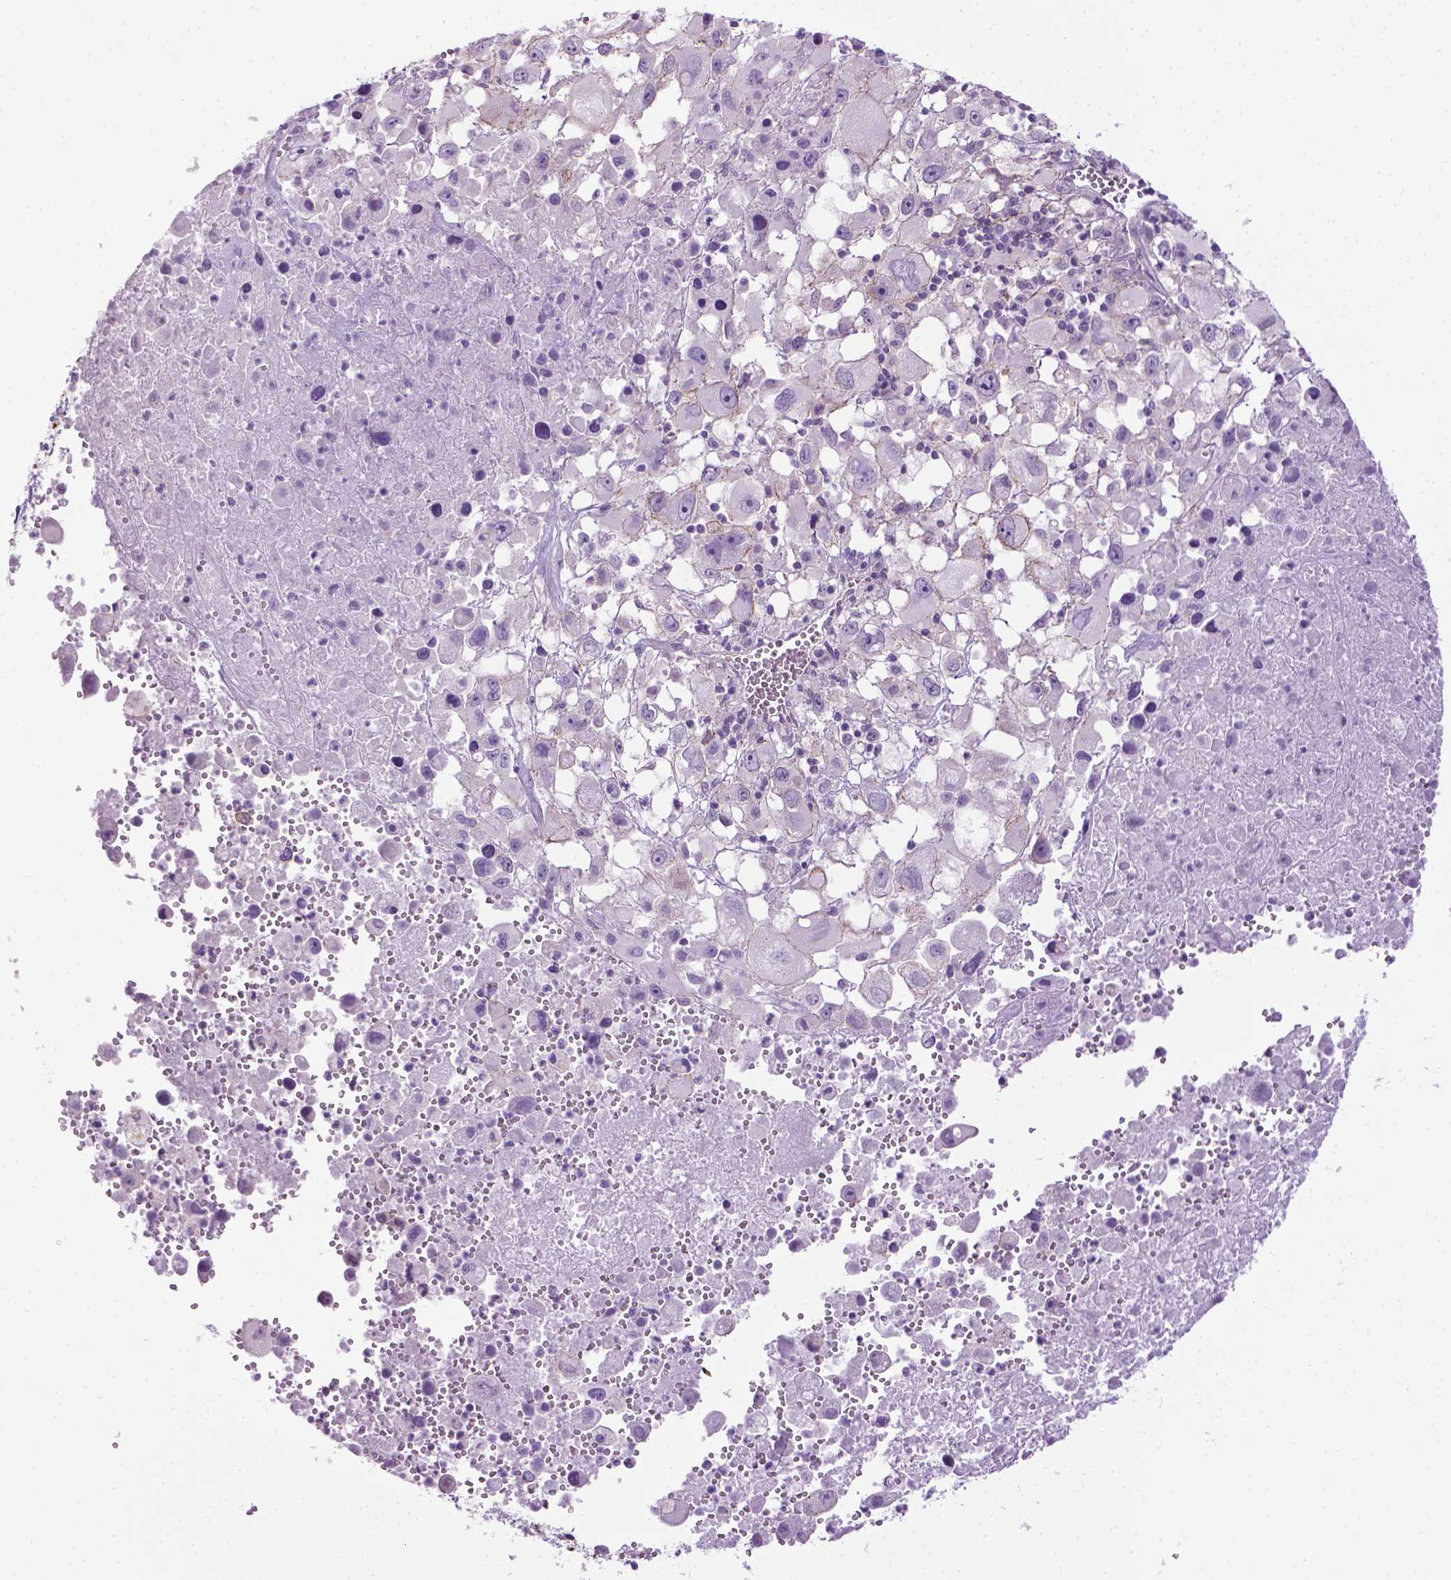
{"staining": {"intensity": "negative", "quantity": "none", "location": "none"}, "tissue": "melanoma", "cell_type": "Tumor cells", "image_type": "cancer", "snomed": [{"axis": "morphology", "description": "Malignant melanoma, Metastatic site"}, {"axis": "topography", "description": "Soft tissue"}], "caption": "Image shows no significant protein expression in tumor cells of malignant melanoma (metastatic site).", "gene": "SPECC1L", "patient": {"sex": "male", "age": 50}}